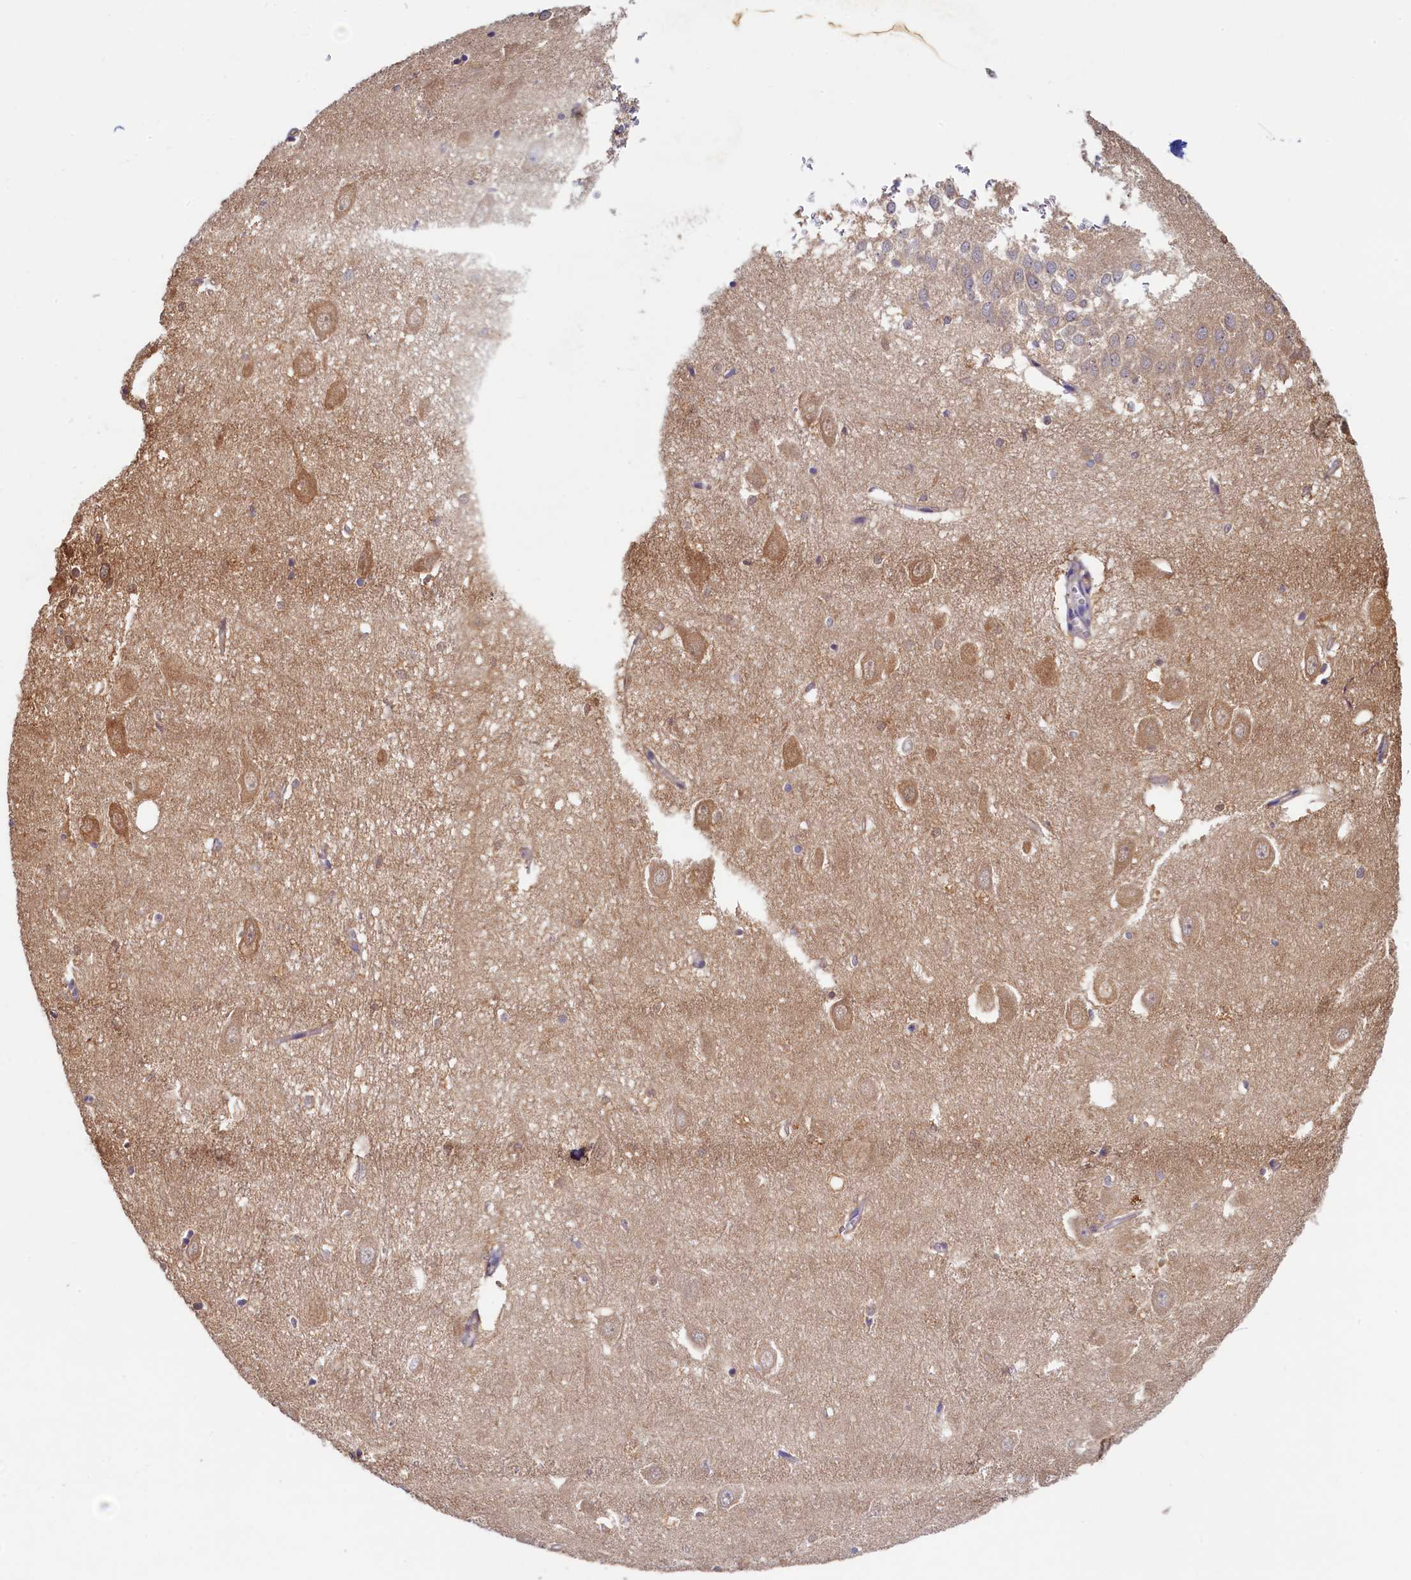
{"staining": {"intensity": "negative", "quantity": "none", "location": "none"}, "tissue": "hippocampus", "cell_type": "Glial cells", "image_type": "normal", "snomed": [{"axis": "morphology", "description": "Normal tissue, NOS"}, {"axis": "topography", "description": "Hippocampus"}], "caption": "Glial cells are negative for brown protein staining in normal hippocampus. (DAB (3,3'-diaminobenzidine) immunohistochemistry (IHC) visualized using brightfield microscopy, high magnification).", "gene": "TIMM8B", "patient": {"sex": "female", "age": 64}}